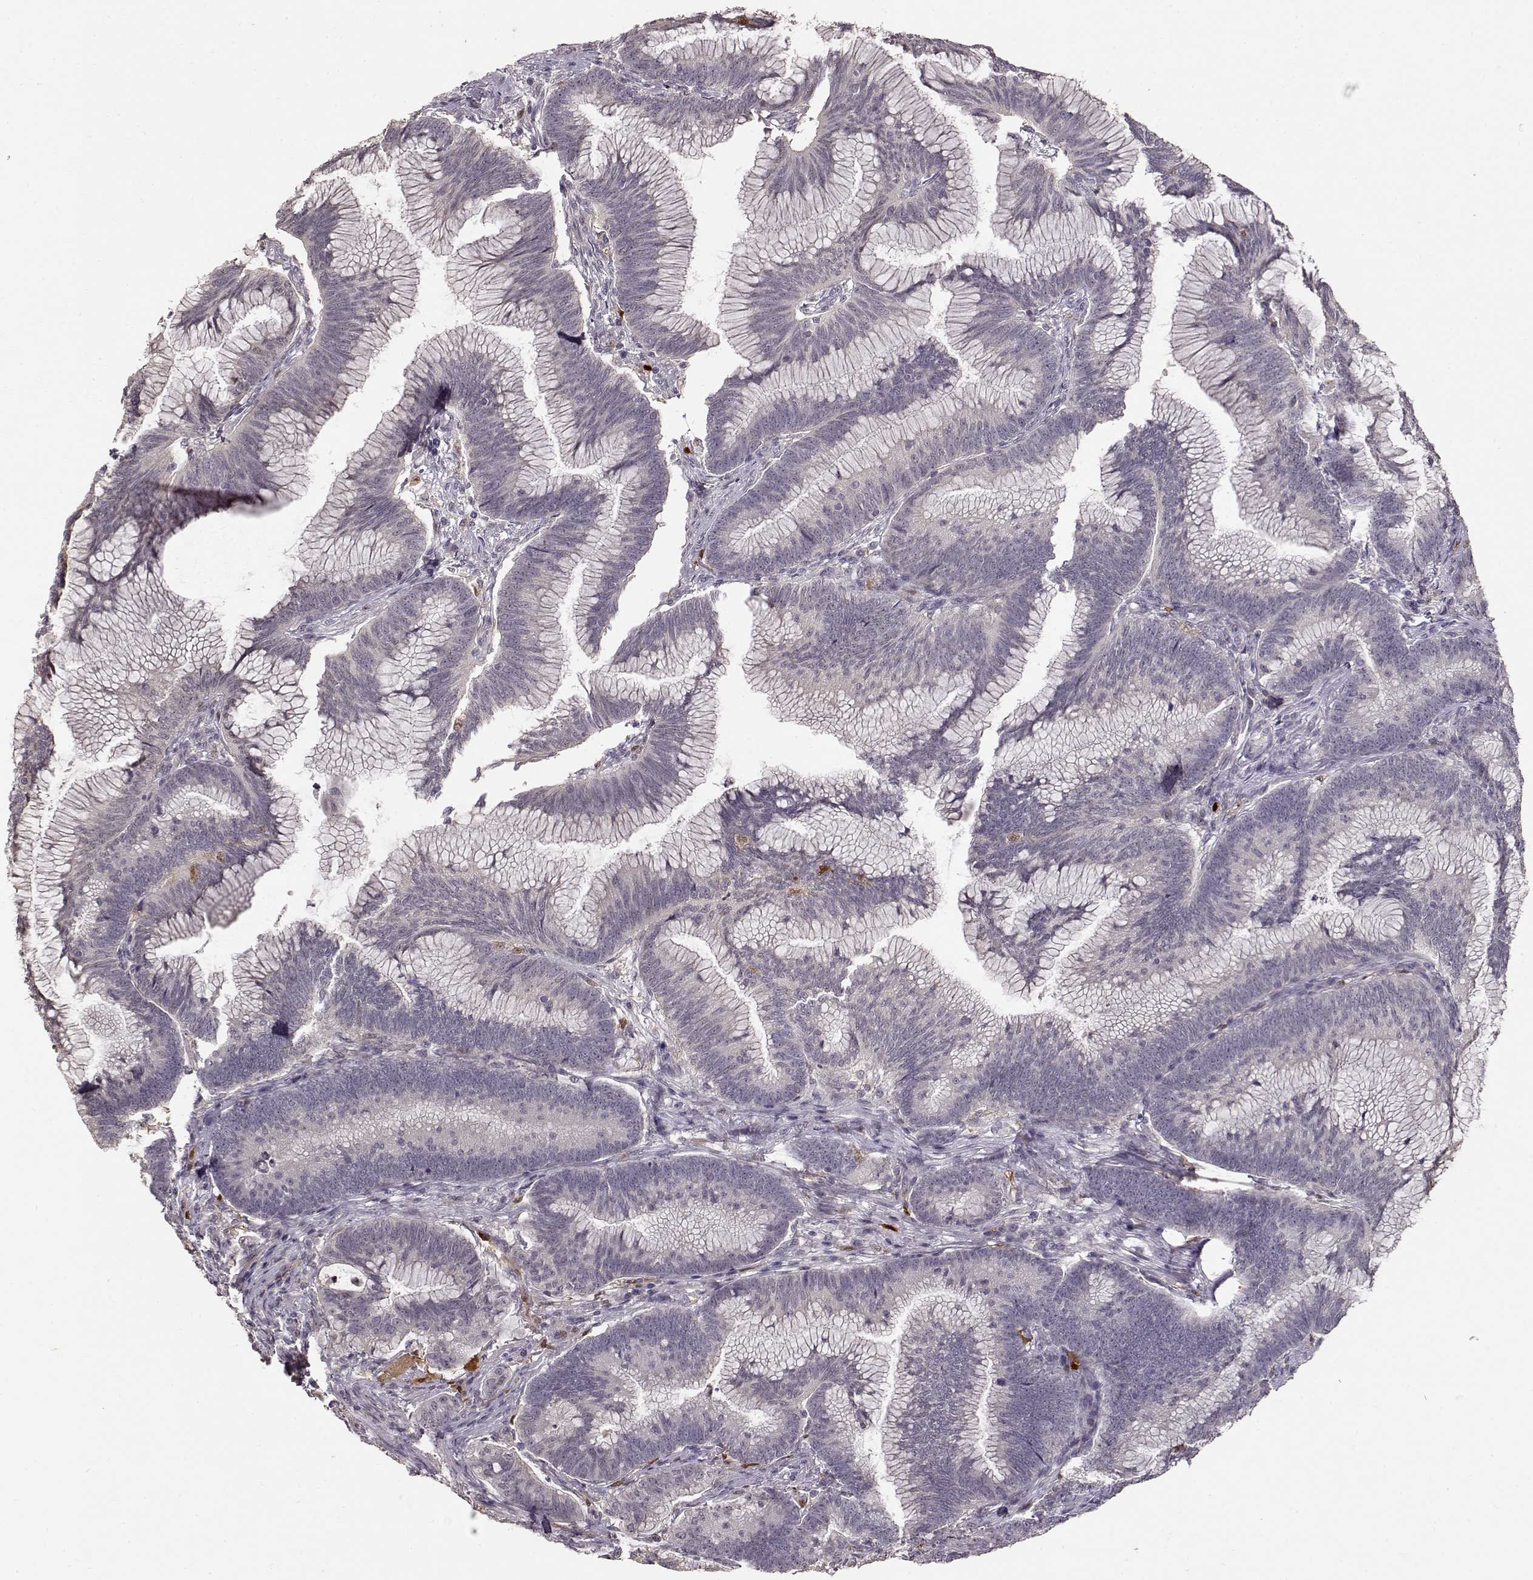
{"staining": {"intensity": "negative", "quantity": "none", "location": "none"}, "tissue": "colorectal cancer", "cell_type": "Tumor cells", "image_type": "cancer", "snomed": [{"axis": "morphology", "description": "Adenocarcinoma, NOS"}, {"axis": "topography", "description": "Colon"}], "caption": "This is a histopathology image of IHC staining of colorectal adenocarcinoma, which shows no staining in tumor cells.", "gene": "S100B", "patient": {"sex": "female", "age": 78}}